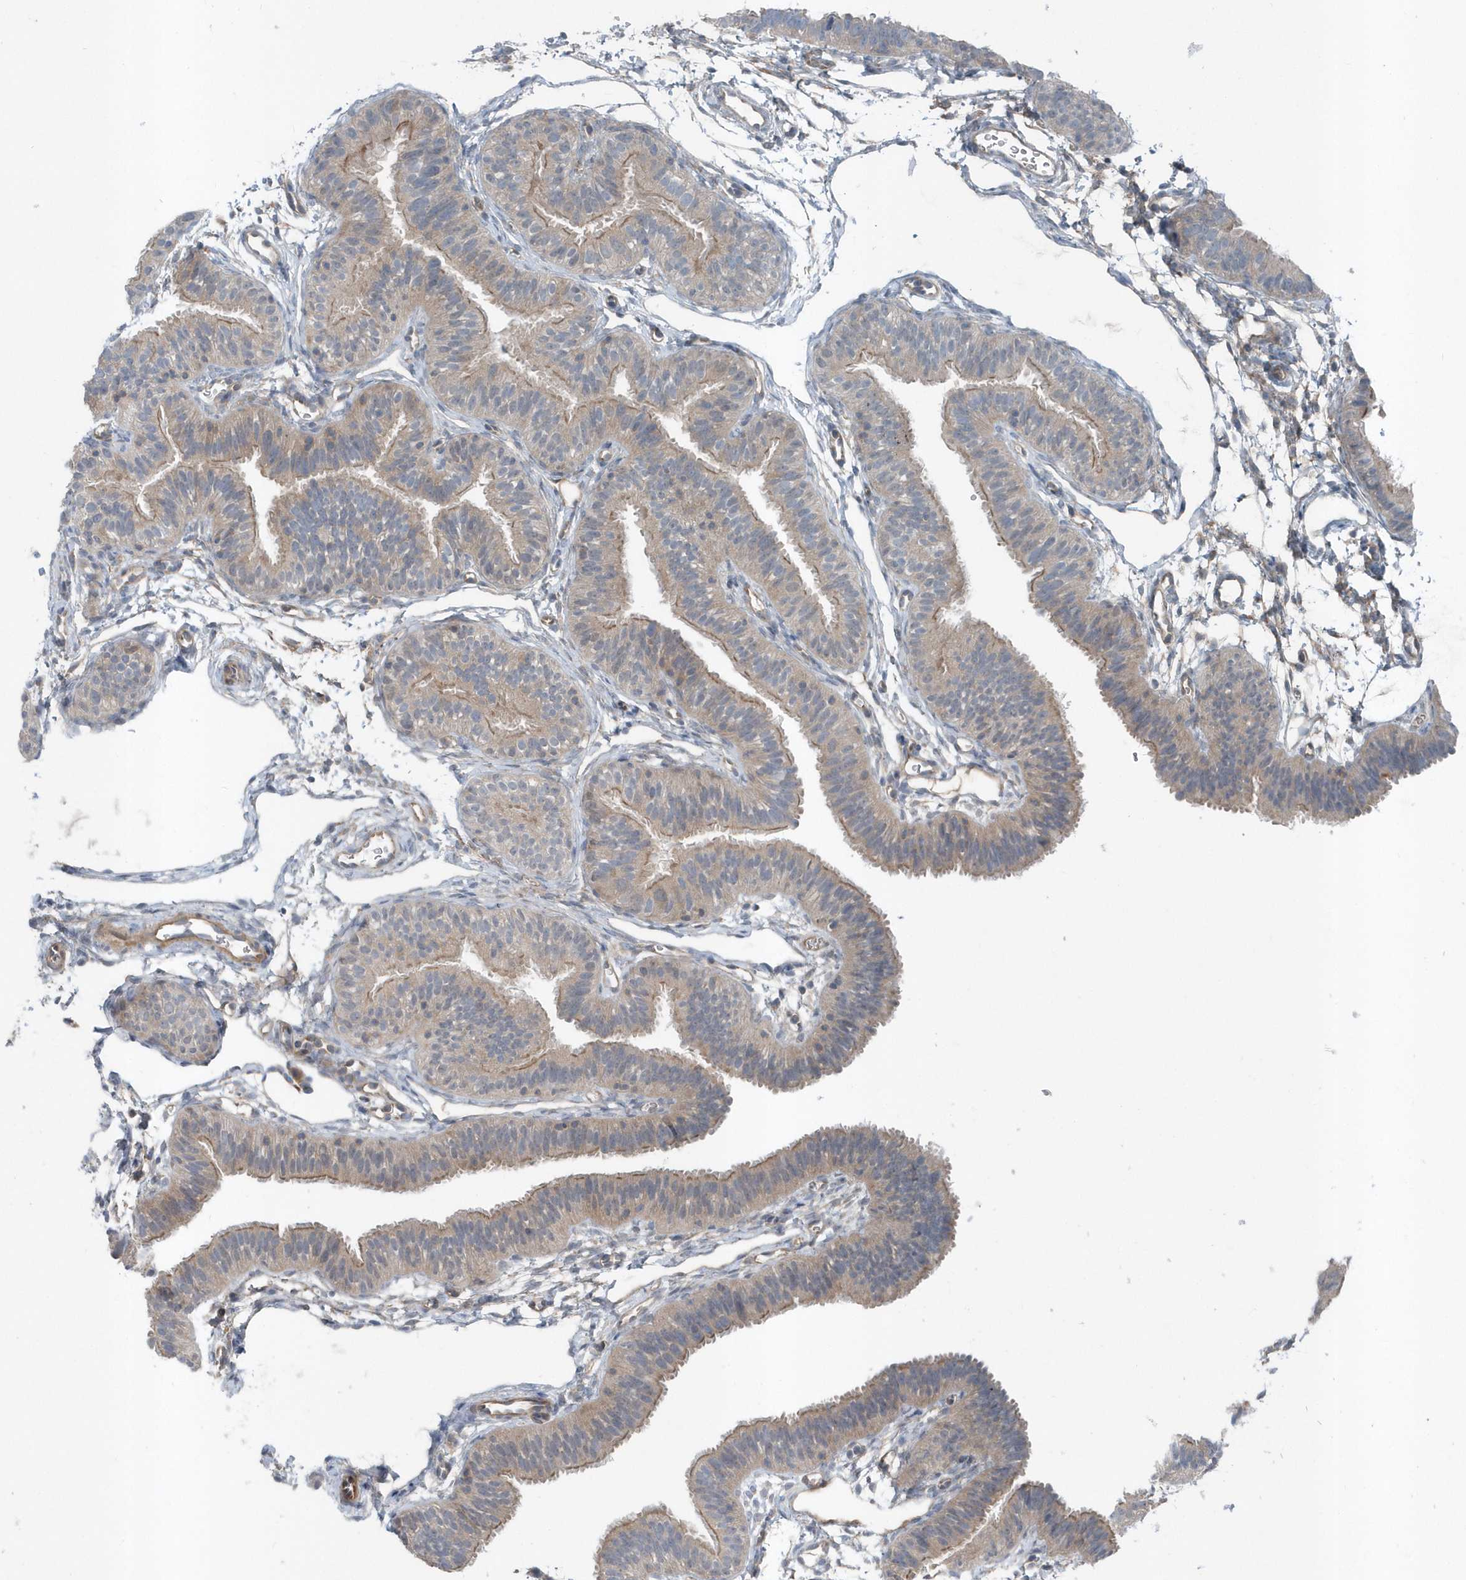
{"staining": {"intensity": "moderate", "quantity": "<25%", "location": "cytoplasmic/membranous"}, "tissue": "fallopian tube", "cell_type": "Glandular cells", "image_type": "normal", "snomed": [{"axis": "morphology", "description": "Normal tissue, NOS"}, {"axis": "topography", "description": "Fallopian tube"}], "caption": "The image demonstrates a brown stain indicating the presence of a protein in the cytoplasmic/membranous of glandular cells in fallopian tube. (IHC, brightfield microscopy, high magnification).", "gene": "MCC", "patient": {"sex": "female", "age": 35}}